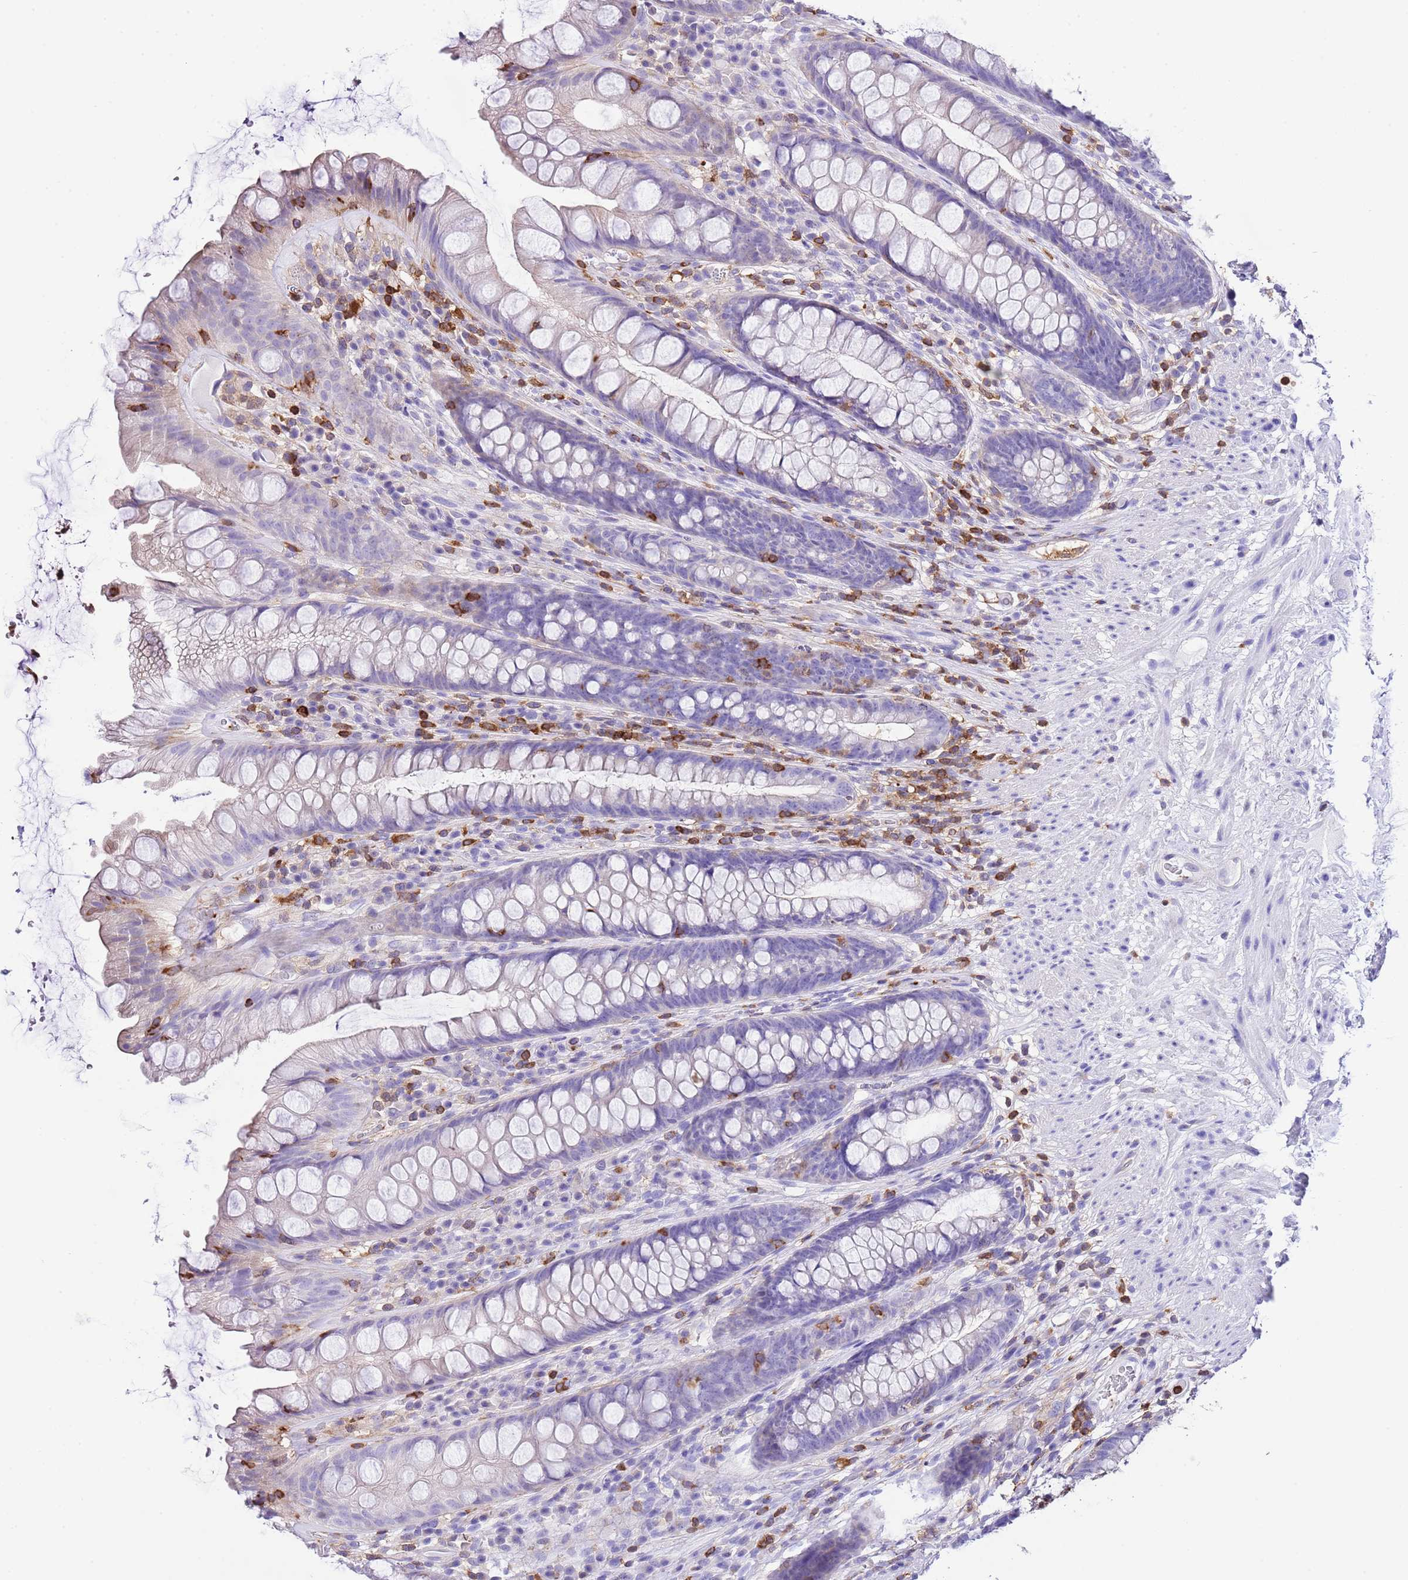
{"staining": {"intensity": "negative", "quantity": "none", "location": "none"}, "tissue": "rectum", "cell_type": "Glandular cells", "image_type": "normal", "snomed": [{"axis": "morphology", "description": "Normal tissue, NOS"}, {"axis": "topography", "description": "Rectum"}], "caption": "DAB (3,3'-diaminobenzidine) immunohistochemical staining of benign rectum demonstrates no significant staining in glandular cells. Brightfield microscopy of immunohistochemistry (IHC) stained with DAB (3,3'-diaminobenzidine) (brown) and hematoxylin (blue), captured at high magnification.", "gene": "CNN2", "patient": {"sex": "male", "age": 74}}